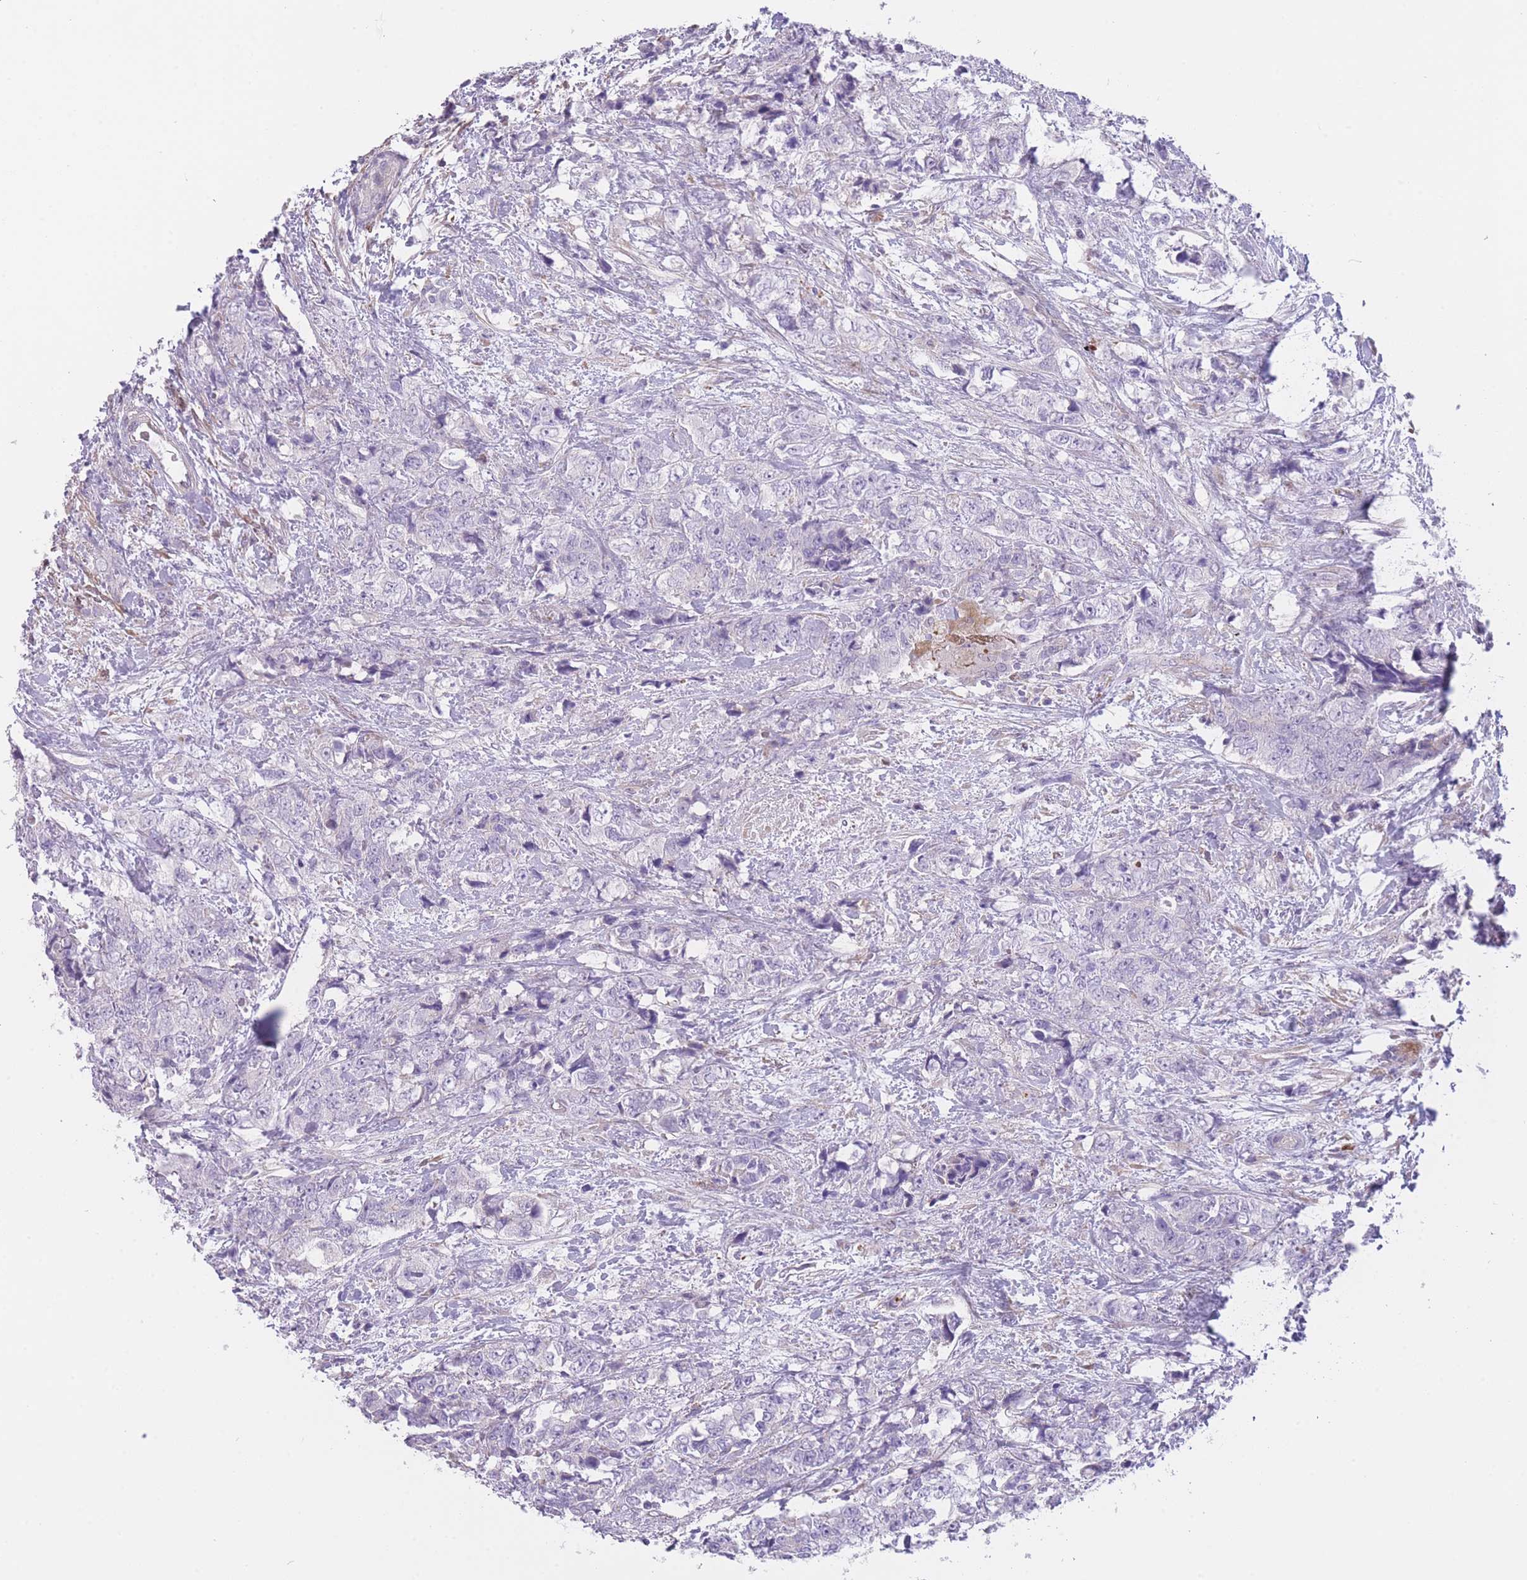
{"staining": {"intensity": "negative", "quantity": "none", "location": "none"}, "tissue": "urothelial cancer", "cell_type": "Tumor cells", "image_type": "cancer", "snomed": [{"axis": "morphology", "description": "Urothelial carcinoma, High grade"}, {"axis": "topography", "description": "Urinary bladder"}], "caption": "Protein analysis of urothelial cancer shows no significant expression in tumor cells.", "gene": "IMPG1", "patient": {"sex": "female", "age": 78}}